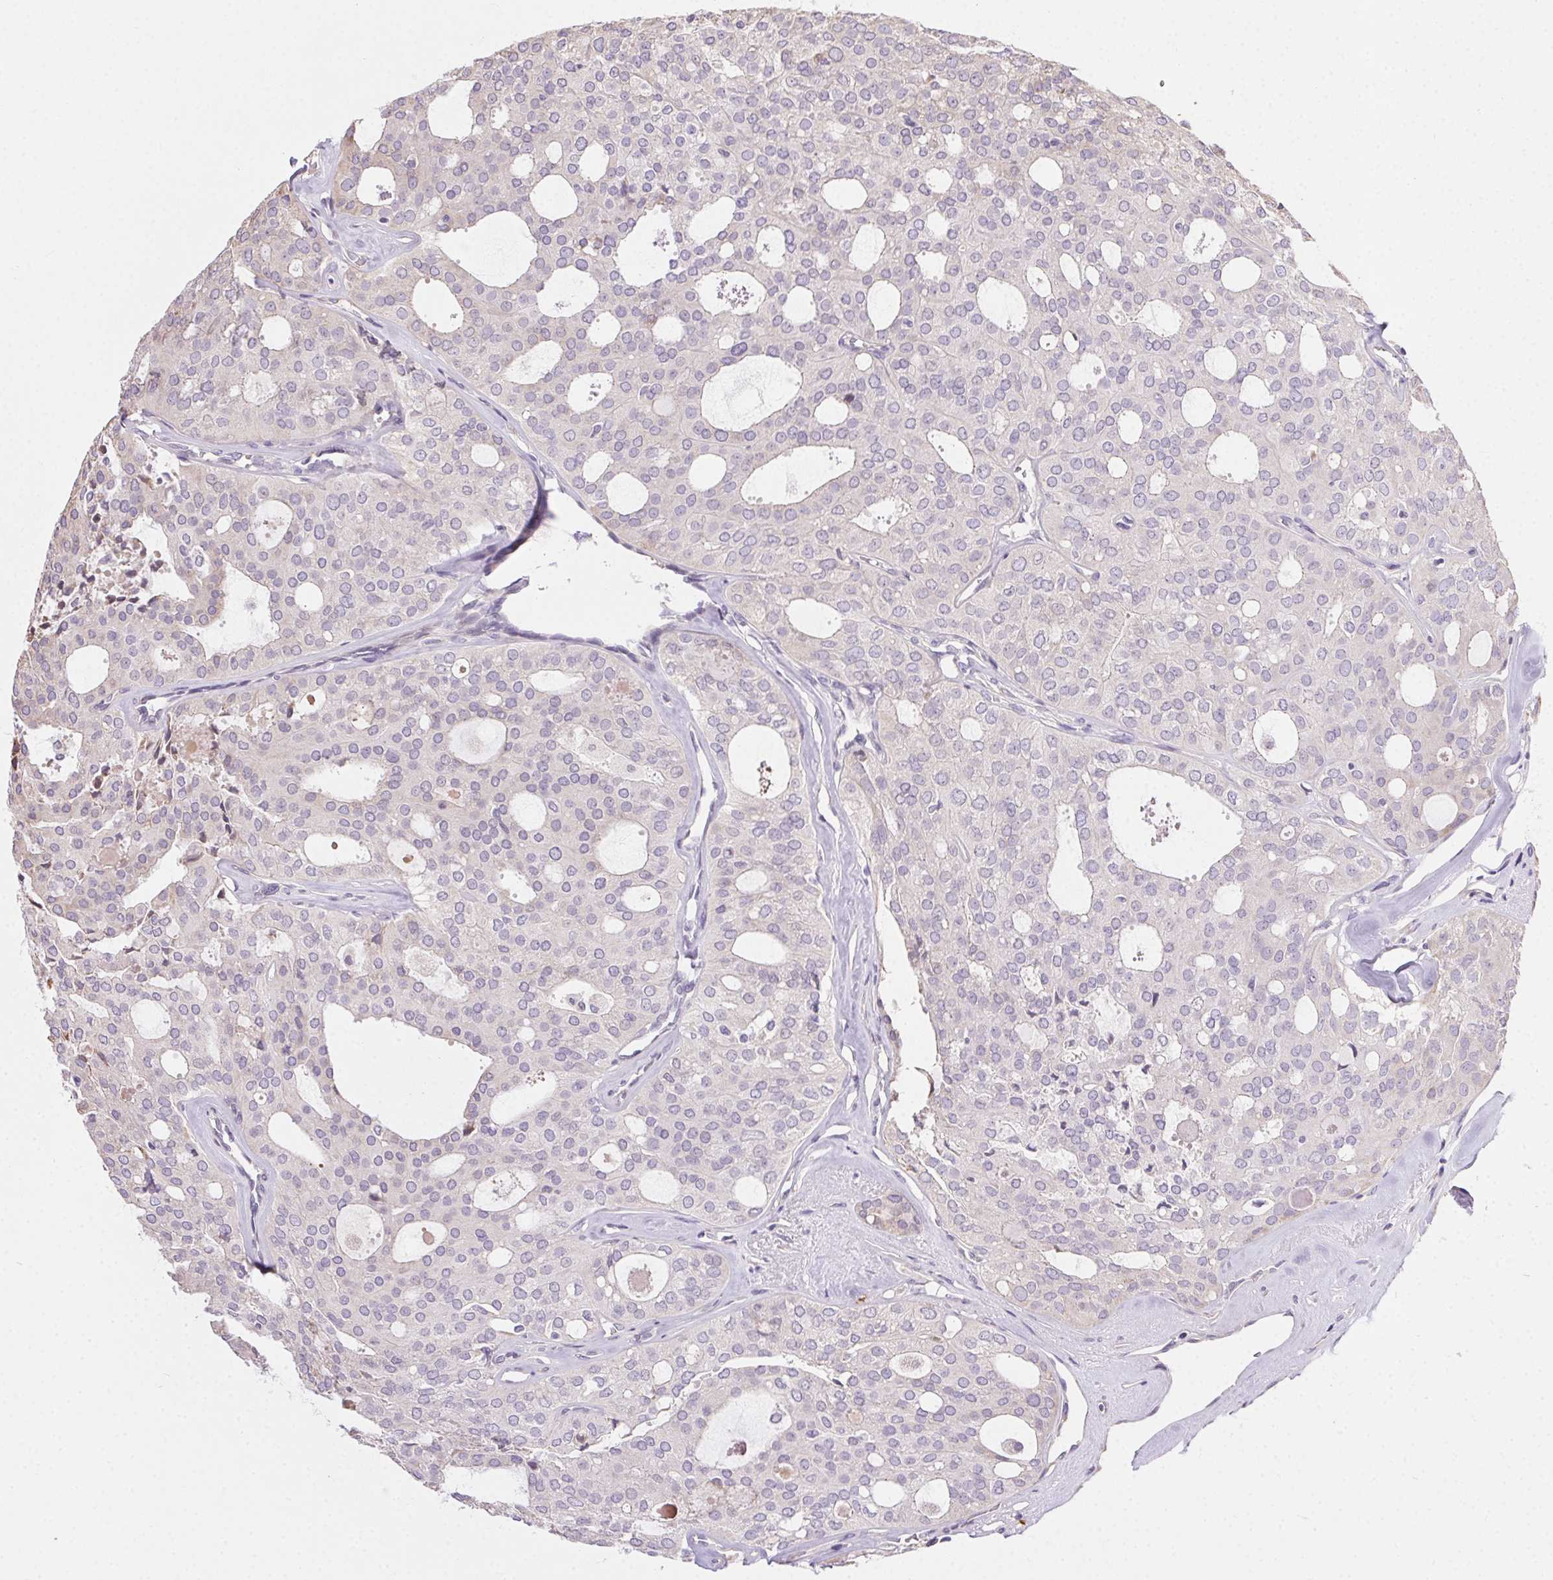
{"staining": {"intensity": "negative", "quantity": "none", "location": "none"}, "tissue": "thyroid cancer", "cell_type": "Tumor cells", "image_type": "cancer", "snomed": [{"axis": "morphology", "description": "Follicular adenoma carcinoma, NOS"}, {"axis": "topography", "description": "Thyroid gland"}], "caption": "The histopathology image displays no significant staining in tumor cells of thyroid cancer.", "gene": "SNX31", "patient": {"sex": "male", "age": 75}}